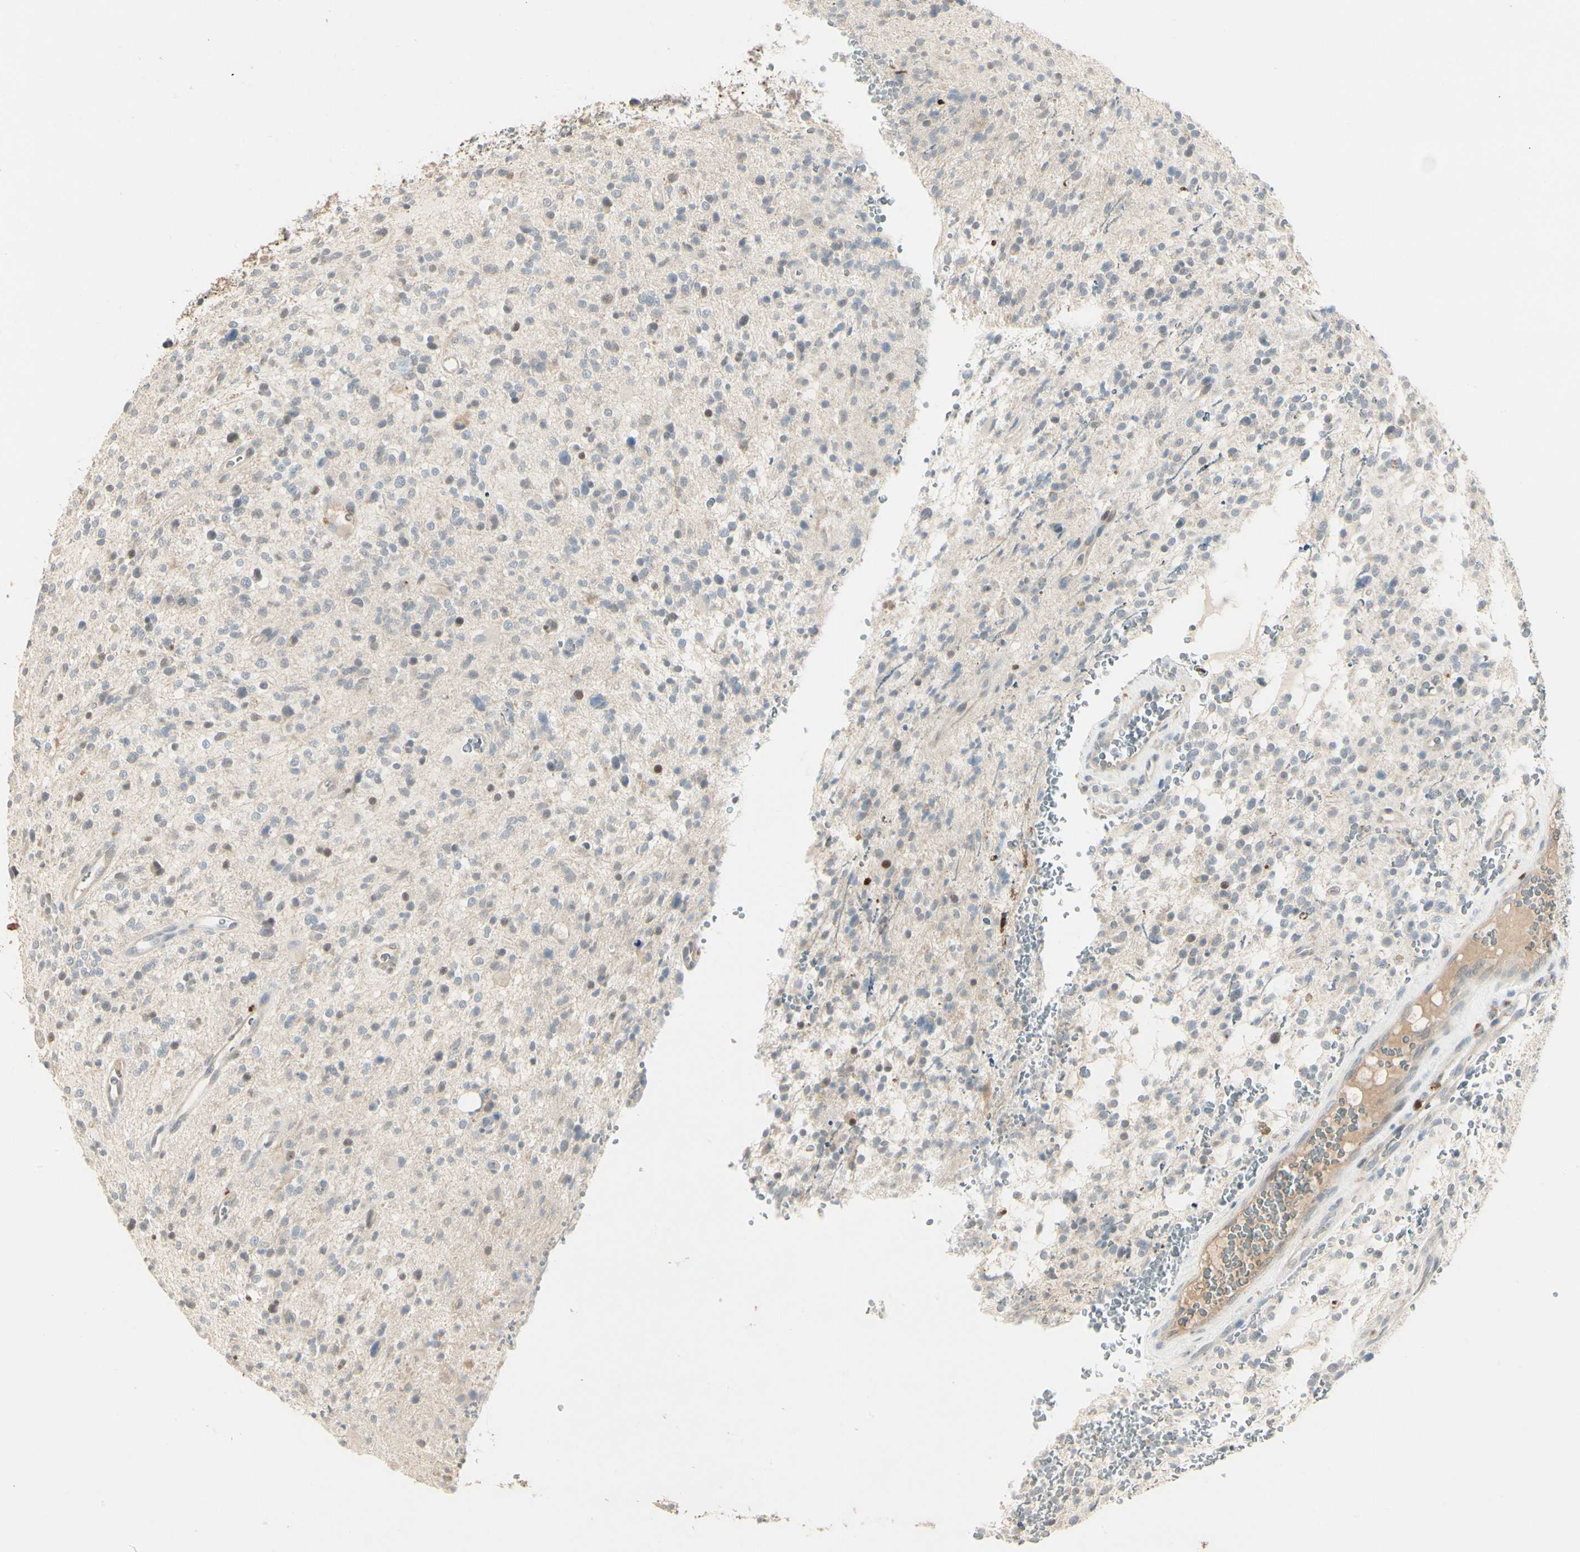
{"staining": {"intensity": "weak", "quantity": "25%-75%", "location": "cytoplasmic/membranous"}, "tissue": "glioma", "cell_type": "Tumor cells", "image_type": "cancer", "snomed": [{"axis": "morphology", "description": "Glioma, malignant, High grade"}, {"axis": "topography", "description": "Brain"}], "caption": "The histopathology image exhibits immunohistochemical staining of malignant high-grade glioma. There is weak cytoplasmic/membranous expression is appreciated in about 25%-75% of tumor cells. (DAB (3,3'-diaminobenzidine) = brown stain, brightfield microscopy at high magnification).", "gene": "SKIL", "patient": {"sex": "male", "age": 48}}